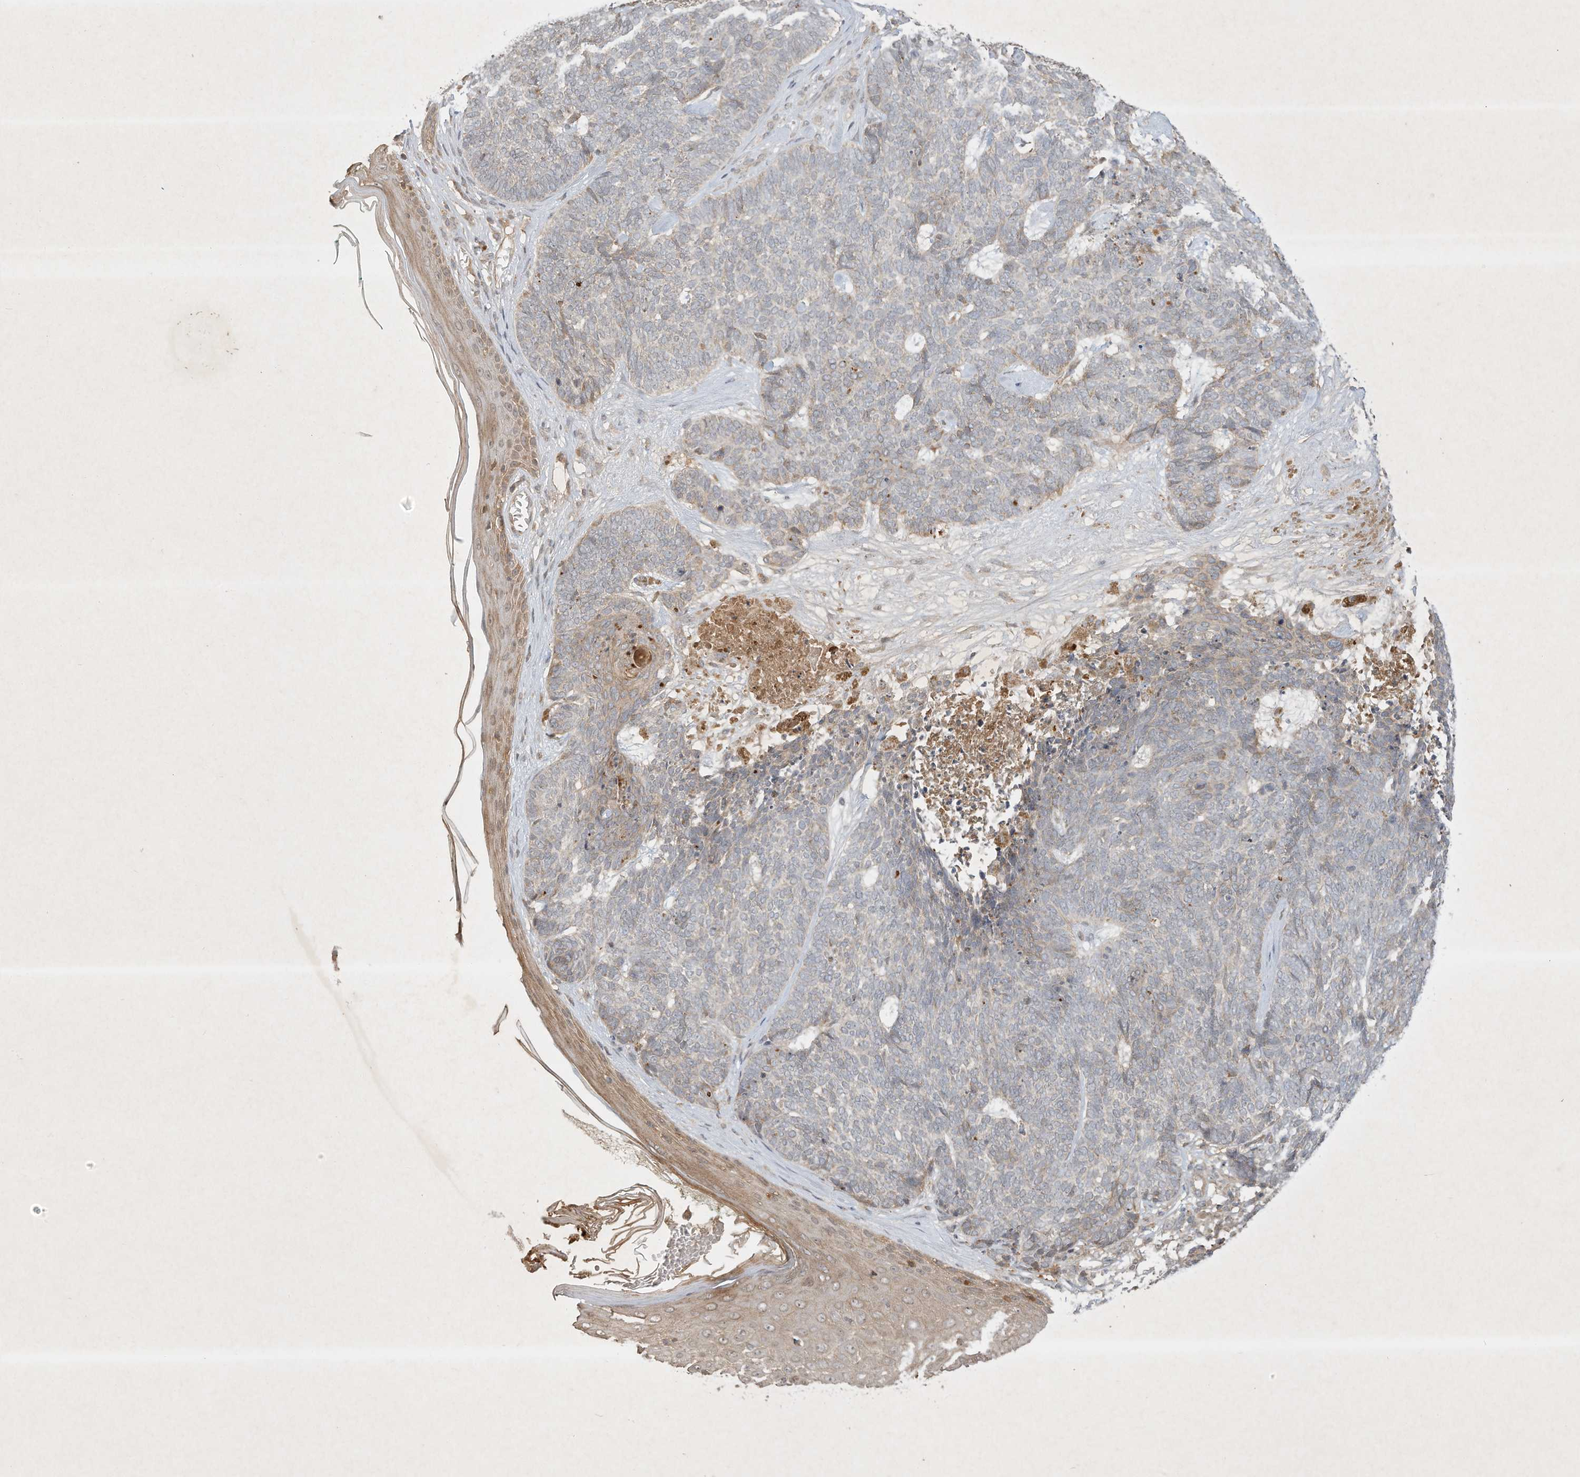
{"staining": {"intensity": "weak", "quantity": "<25%", "location": "cytoplasmic/membranous"}, "tissue": "skin cancer", "cell_type": "Tumor cells", "image_type": "cancer", "snomed": [{"axis": "morphology", "description": "Basal cell carcinoma"}, {"axis": "topography", "description": "Skin"}], "caption": "Tumor cells are negative for brown protein staining in basal cell carcinoma (skin). (DAB (3,3'-diaminobenzidine) immunohistochemistry (IHC) visualized using brightfield microscopy, high magnification).", "gene": "BTRC", "patient": {"sex": "female", "age": 84}}